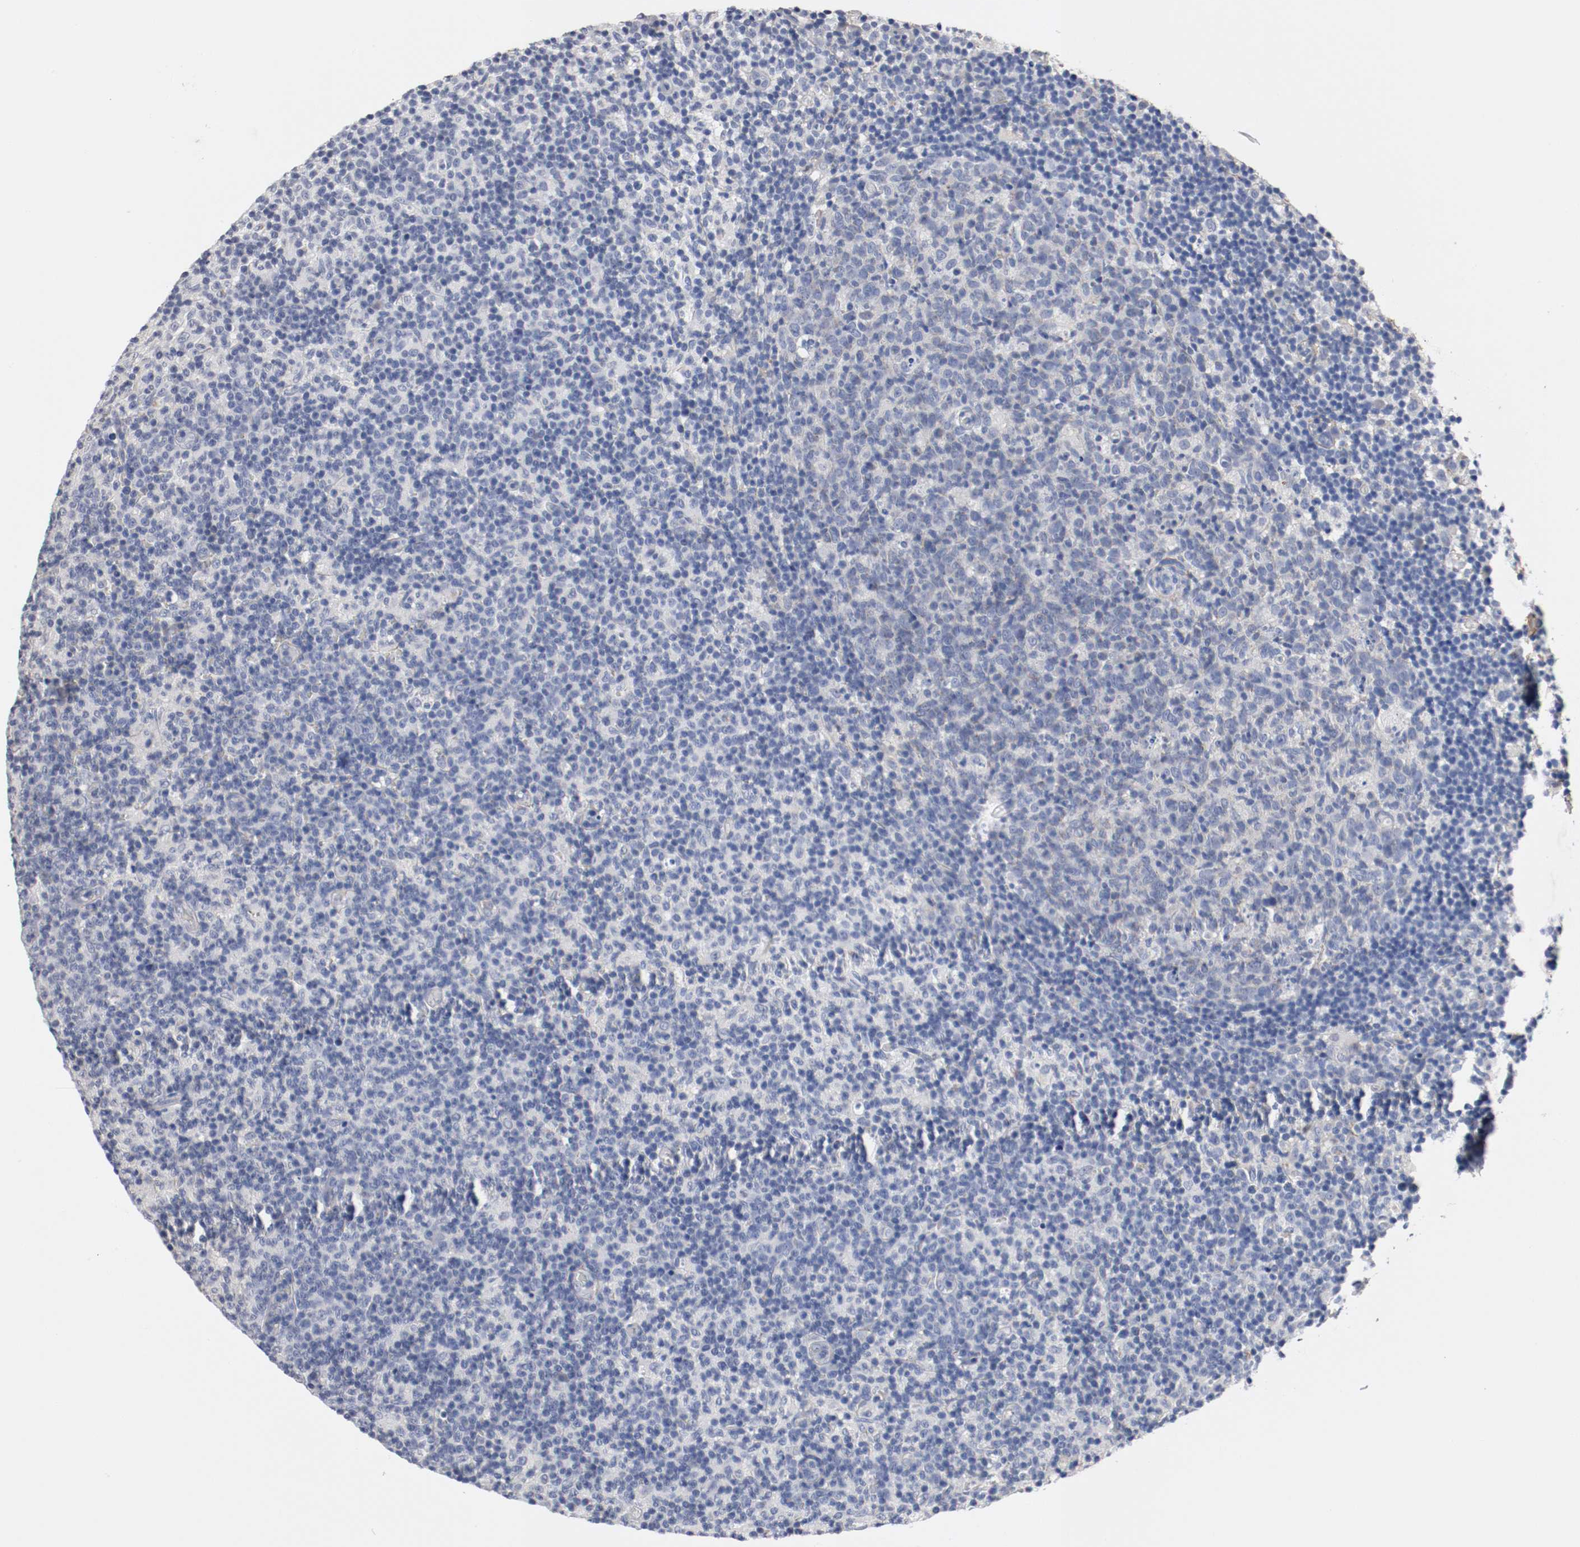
{"staining": {"intensity": "negative", "quantity": "none", "location": "none"}, "tissue": "lymph node", "cell_type": "Germinal center cells", "image_type": "normal", "snomed": [{"axis": "morphology", "description": "Normal tissue, NOS"}, {"axis": "morphology", "description": "Inflammation, NOS"}, {"axis": "topography", "description": "Lymph node"}], "caption": "Human lymph node stained for a protein using immunohistochemistry exhibits no expression in germinal center cells.", "gene": "TNC", "patient": {"sex": "male", "age": 55}}